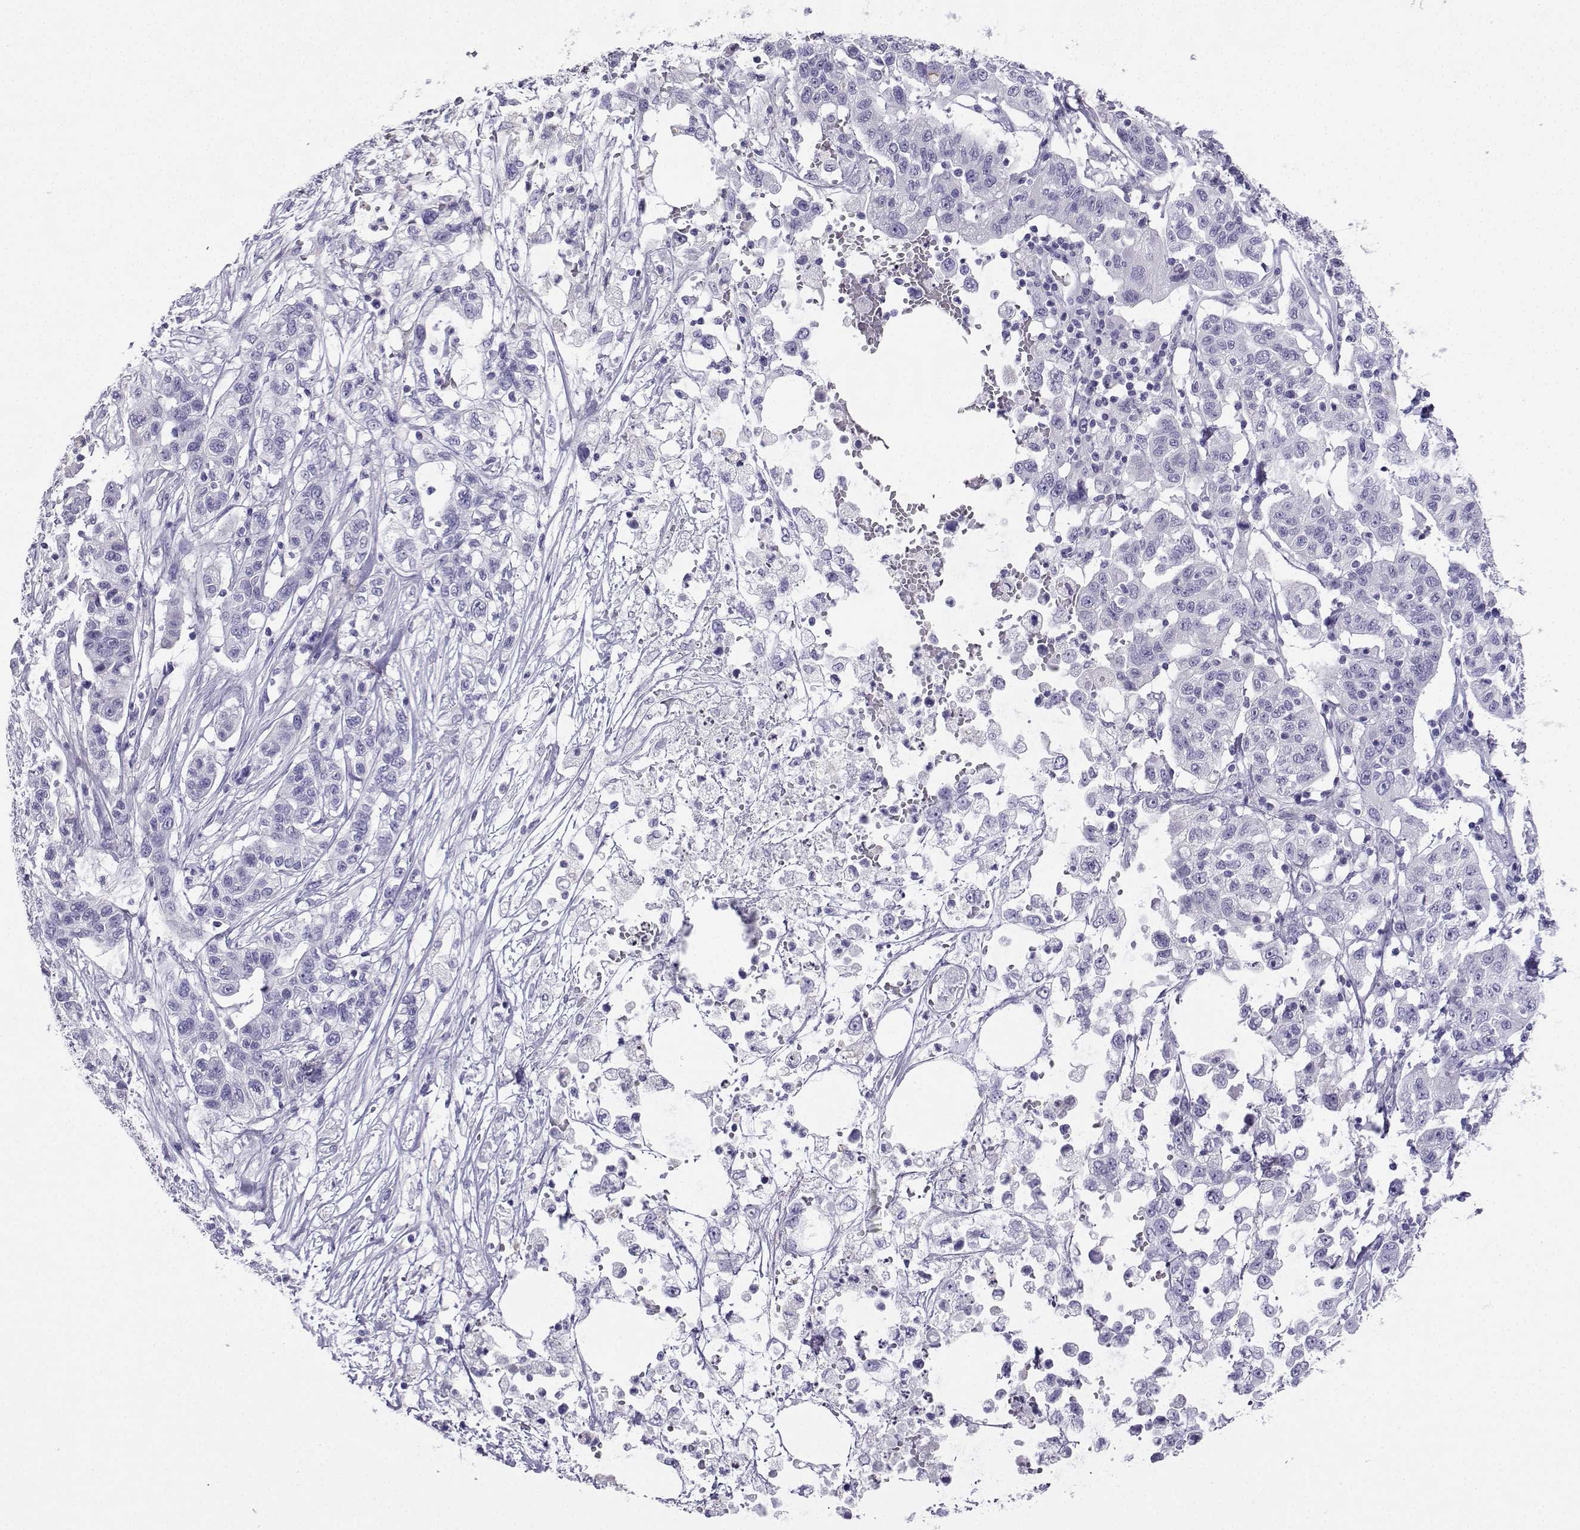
{"staining": {"intensity": "negative", "quantity": "none", "location": "none"}, "tissue": "liver cancer", "cell_type": "Tumor cells", "image_type": "cancer", "snomed": [{"axis": "morphology", "description": "Adenocarcinoma, NOS"}, {"axis": "morphology", "description": "Cholangiocarcinoma"}, {"axis": "topography", "description": "Liver"}], "caption": "Immunohistochemical staining of human liver adenocarcinoma exhibits no significant expression in tumor cells.", "gene": "SLC18A2", "patient": {"sex": "male", "age": 64}}